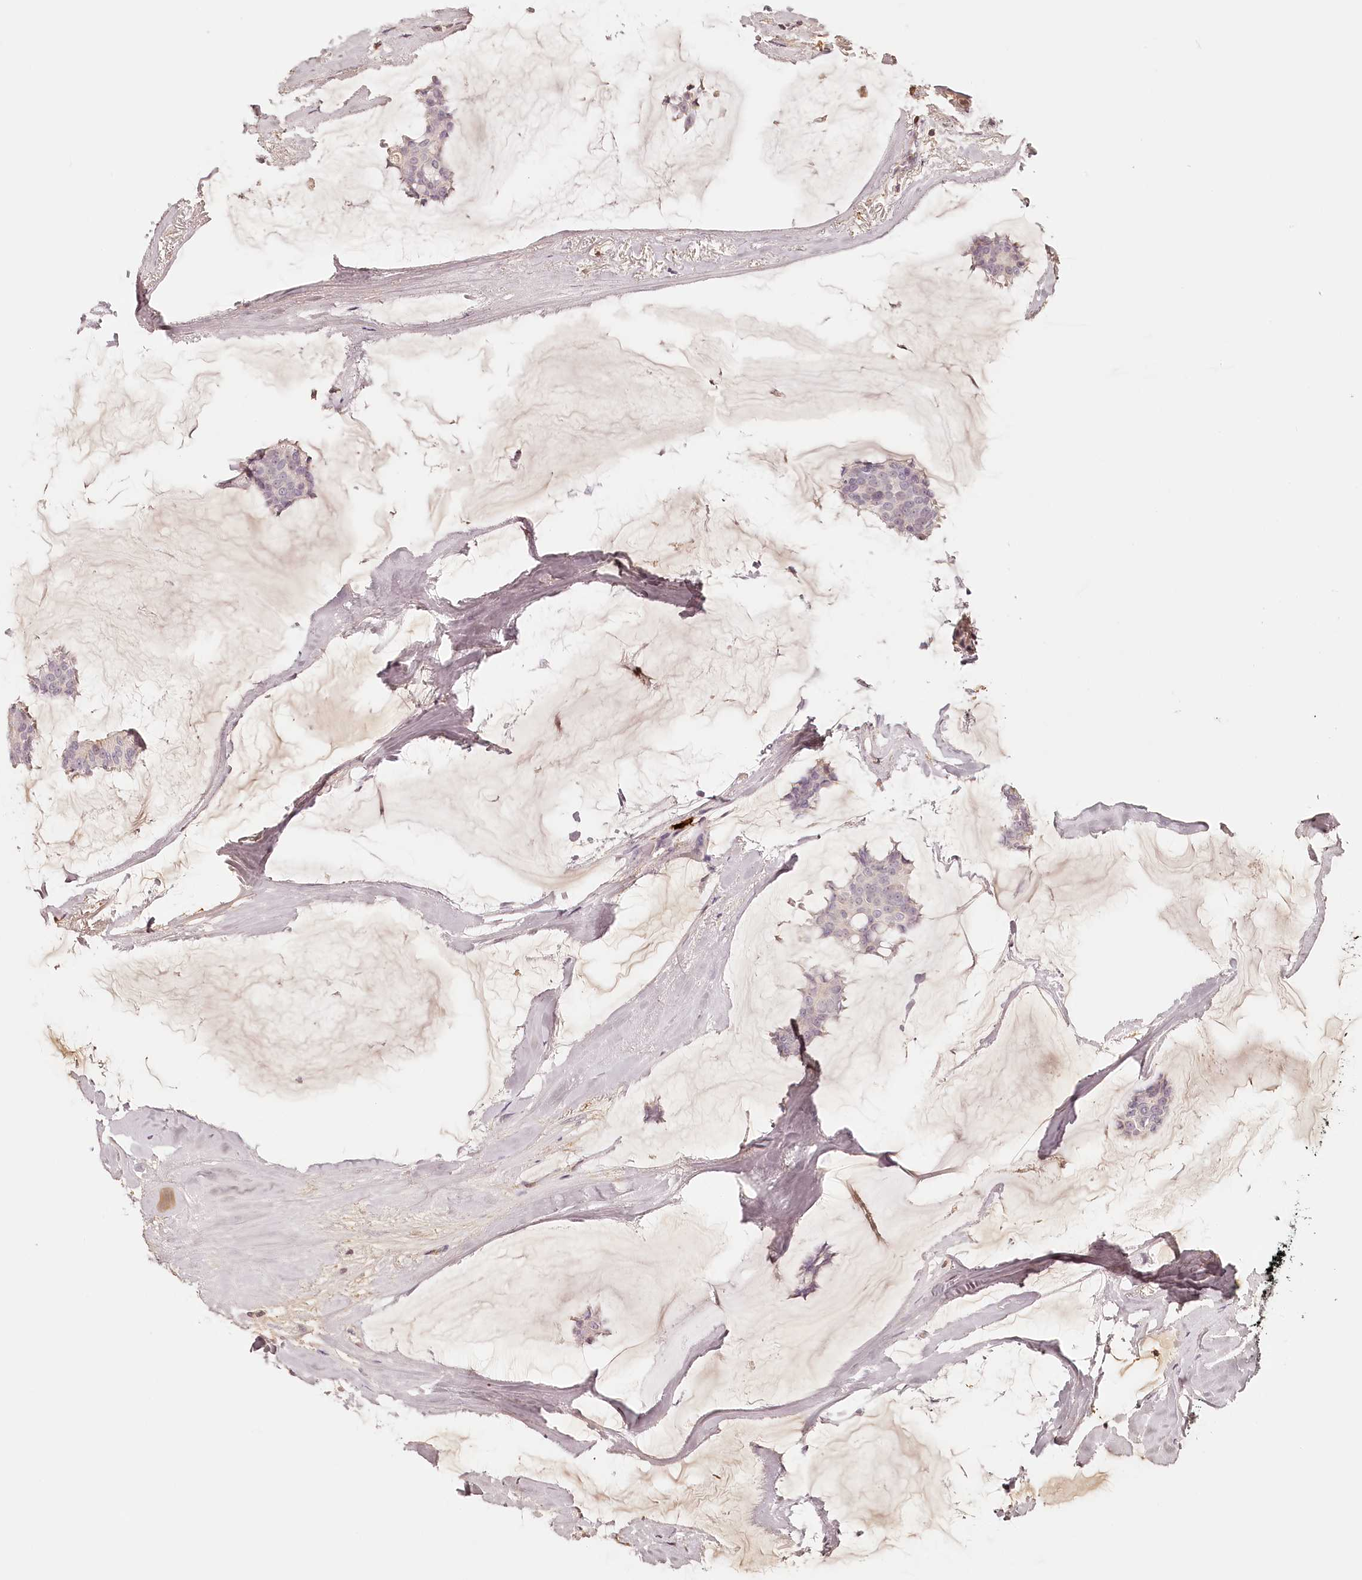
{"staining": {"intensity": "negative", "quantity": "none", "location": "none"}, "tissue": "breast cancer", "cell_type": "Tumor cells", "image_type": "cancer", "snomed": [{"axis": "morphology", "description": "Duct carcinoma"}, {"axis": "topography", "description": "Breast"}], "caption": "This is an immunohistochemistry (IHC) image of breast cancer (infiltrating ductal carcinoma). There is no positivity in tumor cells.", "gene": "SYNGR1", "patient": {"sex": "female", "age": 93}}